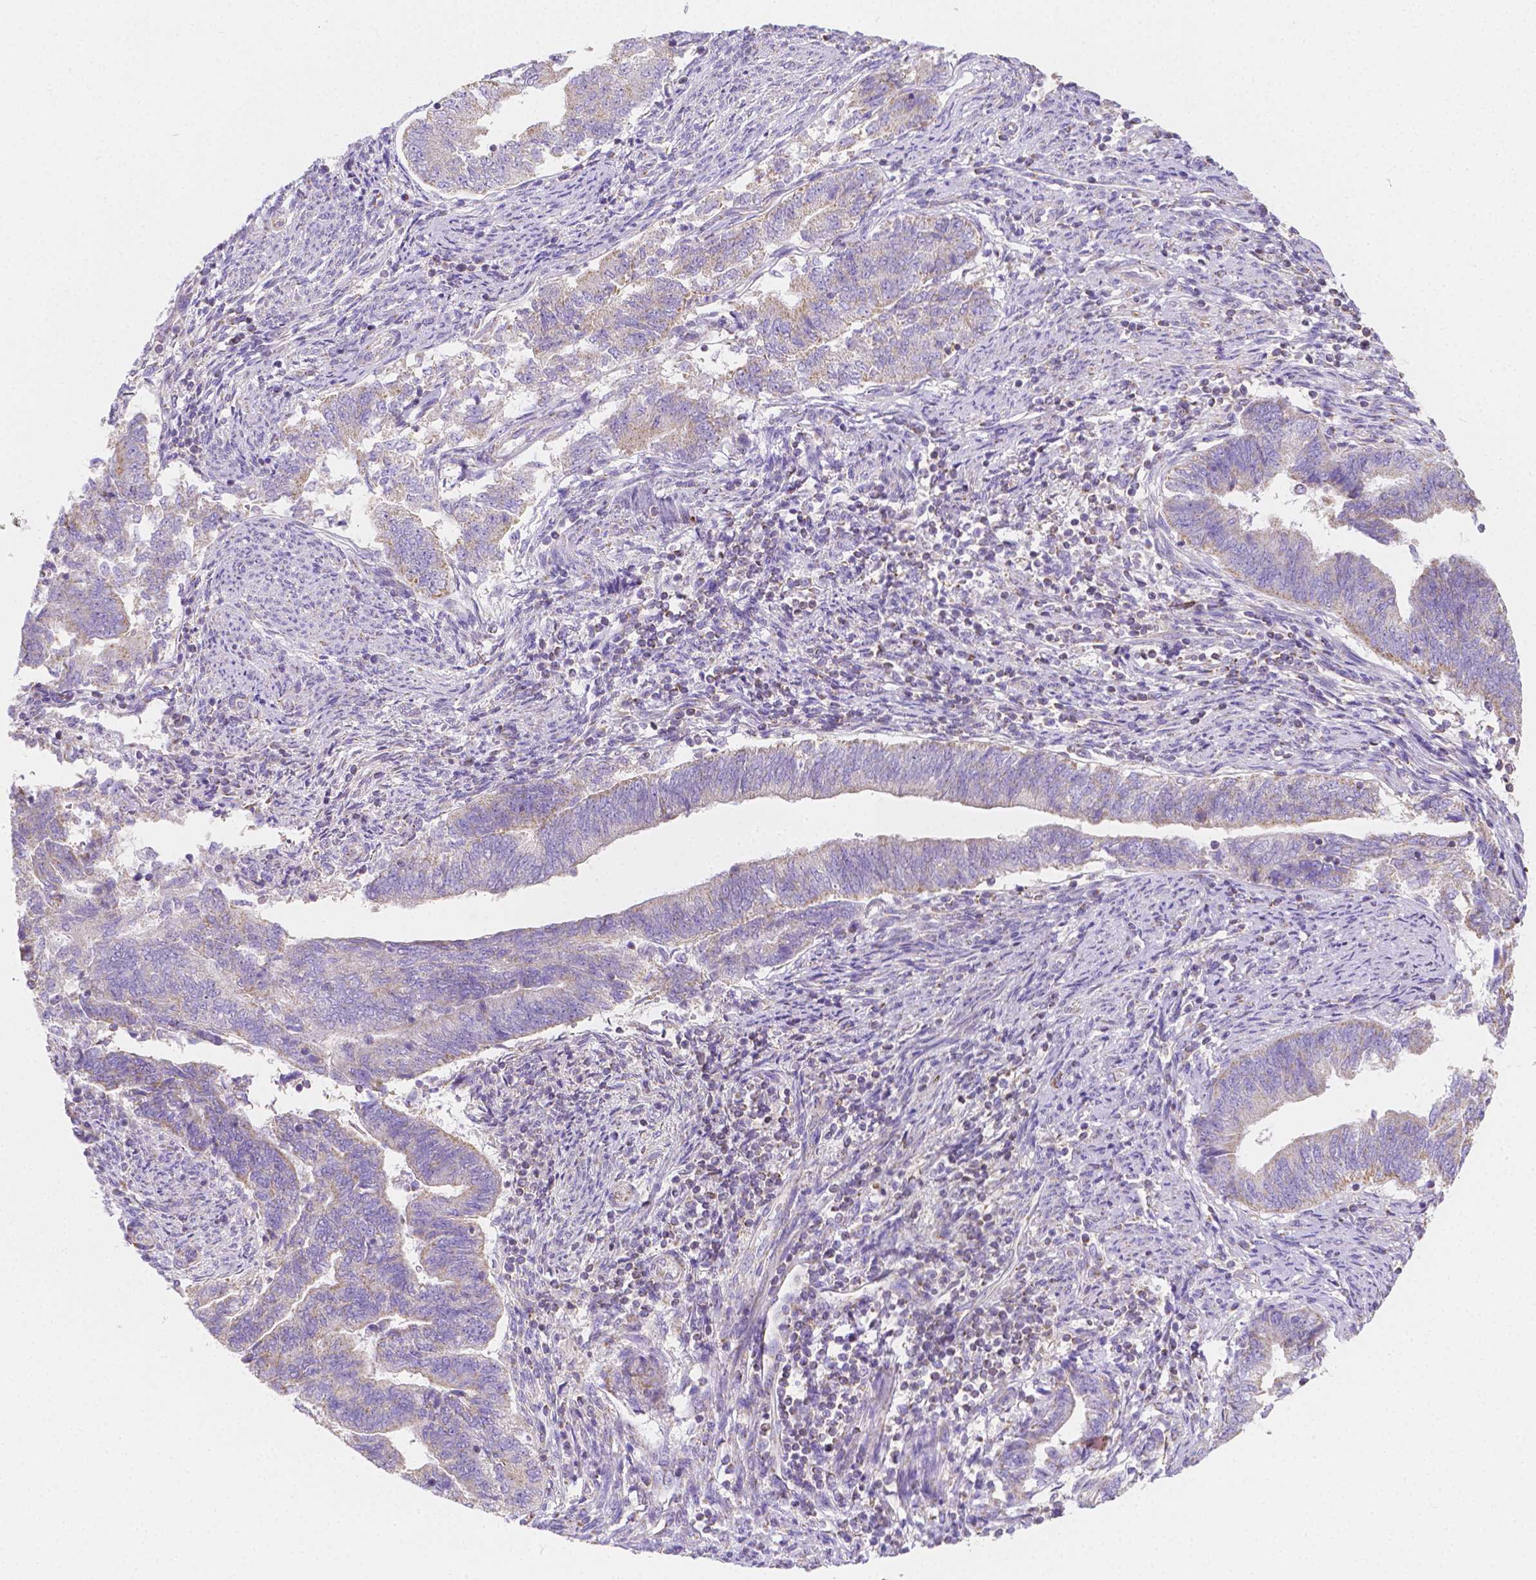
{"staining": {"intensity": "moderate", "quantity": "<25%", "location": "cytoplasmic/membranous"}, "tissue": "endometrial cancer", "cell_type": "Tumor cells", "image_type": "cancer", "snomed": [{"axis": "morphology", "description": "Adenocarcinoma, NOS"}, {"axis": "topography", "description": "Endometrium"}], "caption": "Immunohistochemistry of human endometrial adenocarcinoma demonstrates low levels of moderate cytoplasmic/membranous positivity in about <25% of tumor cells. Nuclei are stained in blue.", "gene": "SGTB", "patient": {"sex": "female", "age": 65}}